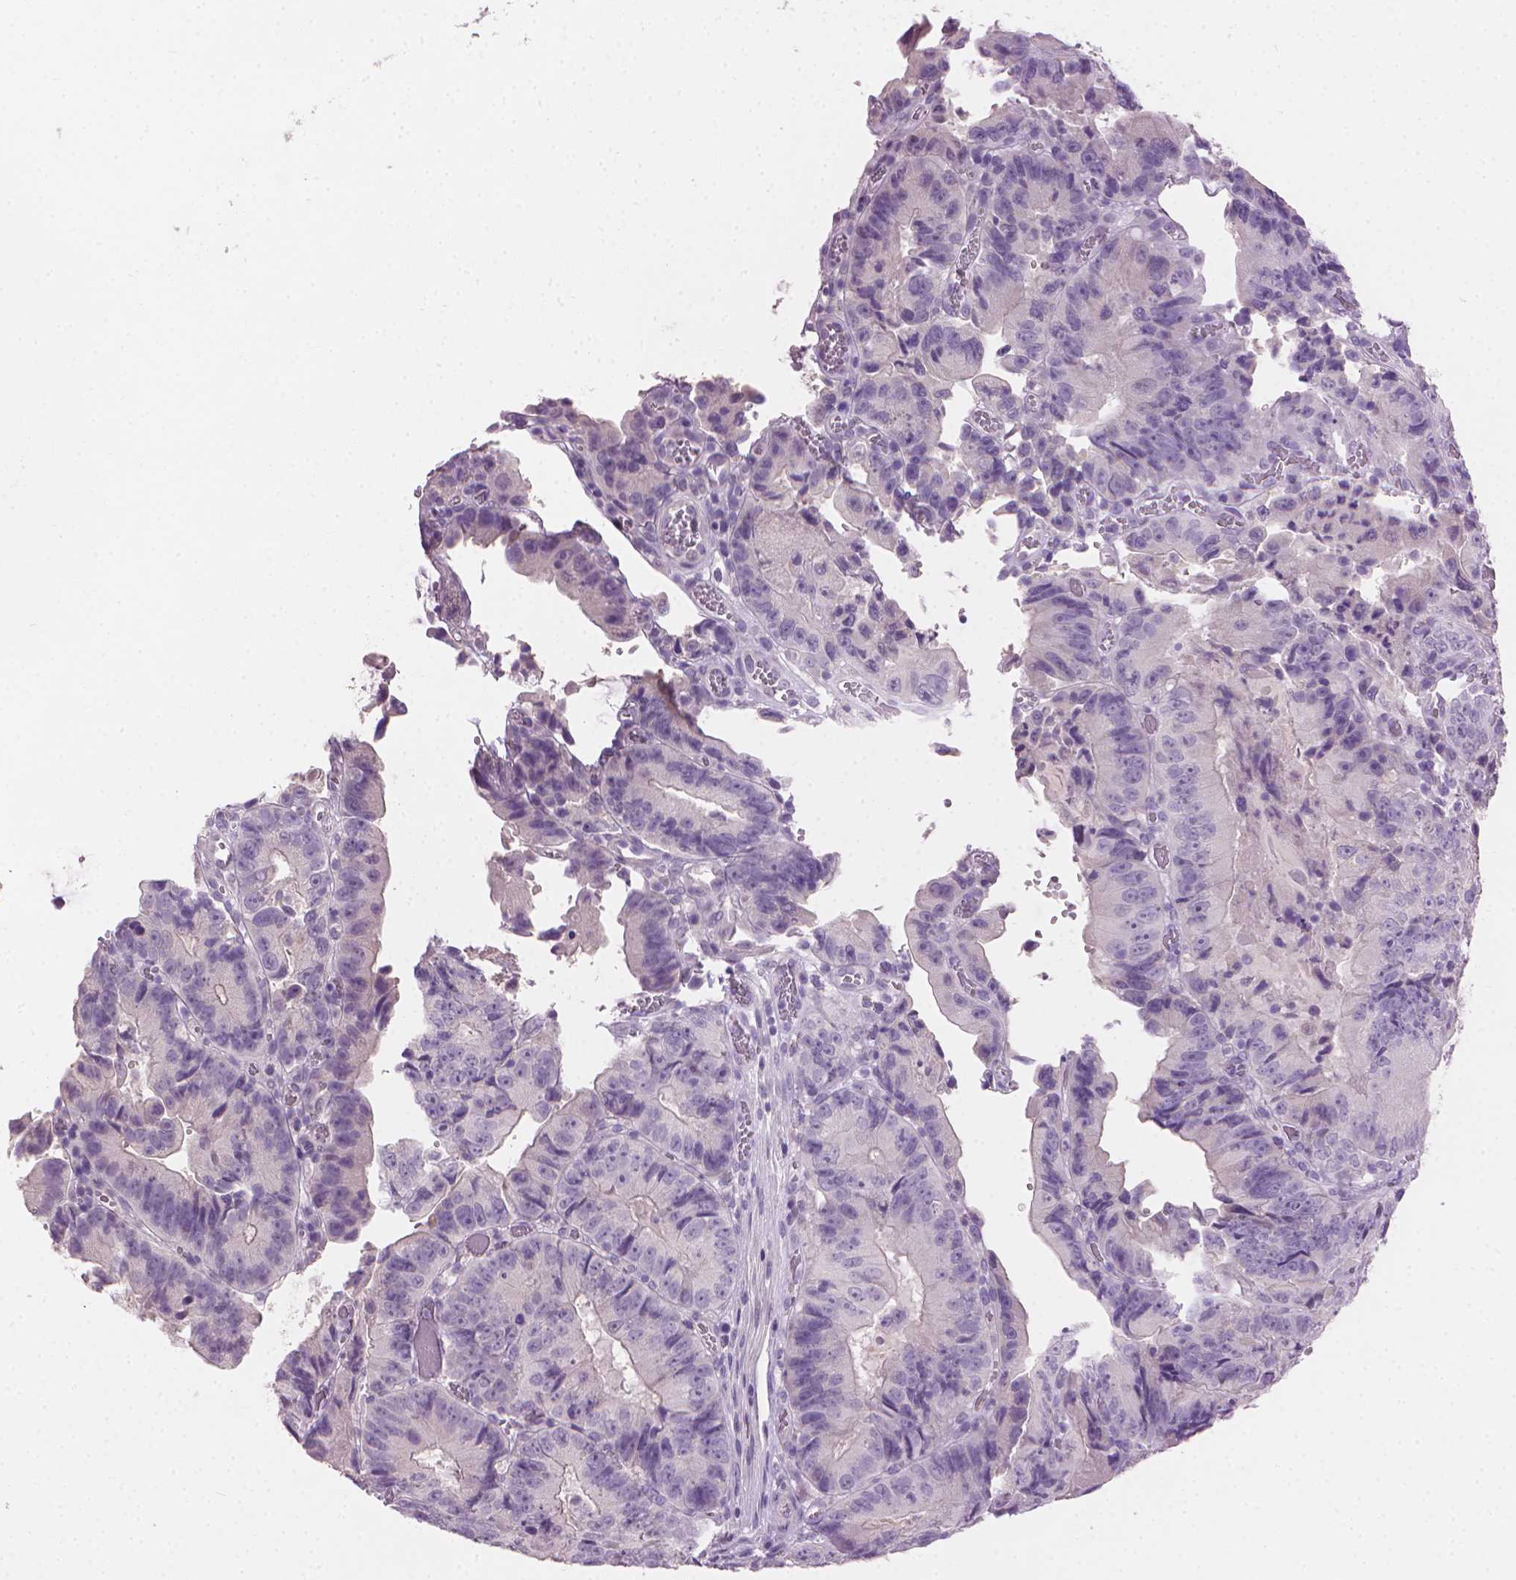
{"staining": {"intensity": "negative", "quantity": "none", "location": "none"}, "tissue": "colorectal cancer", "cell_type": "Tumor cells", "image_type": "cancer", "snomed": [{"axis": "morphology", "description": "Adenocarcinoma, NOS"}, {"axis": "topography", "description": "Colon"}], "caption": "Histopathology image shows no protein expression in tumor cells of colorectal cancer tissue.", "gene": "MLANA", "patient": {"sex": "female", "age": 86}}